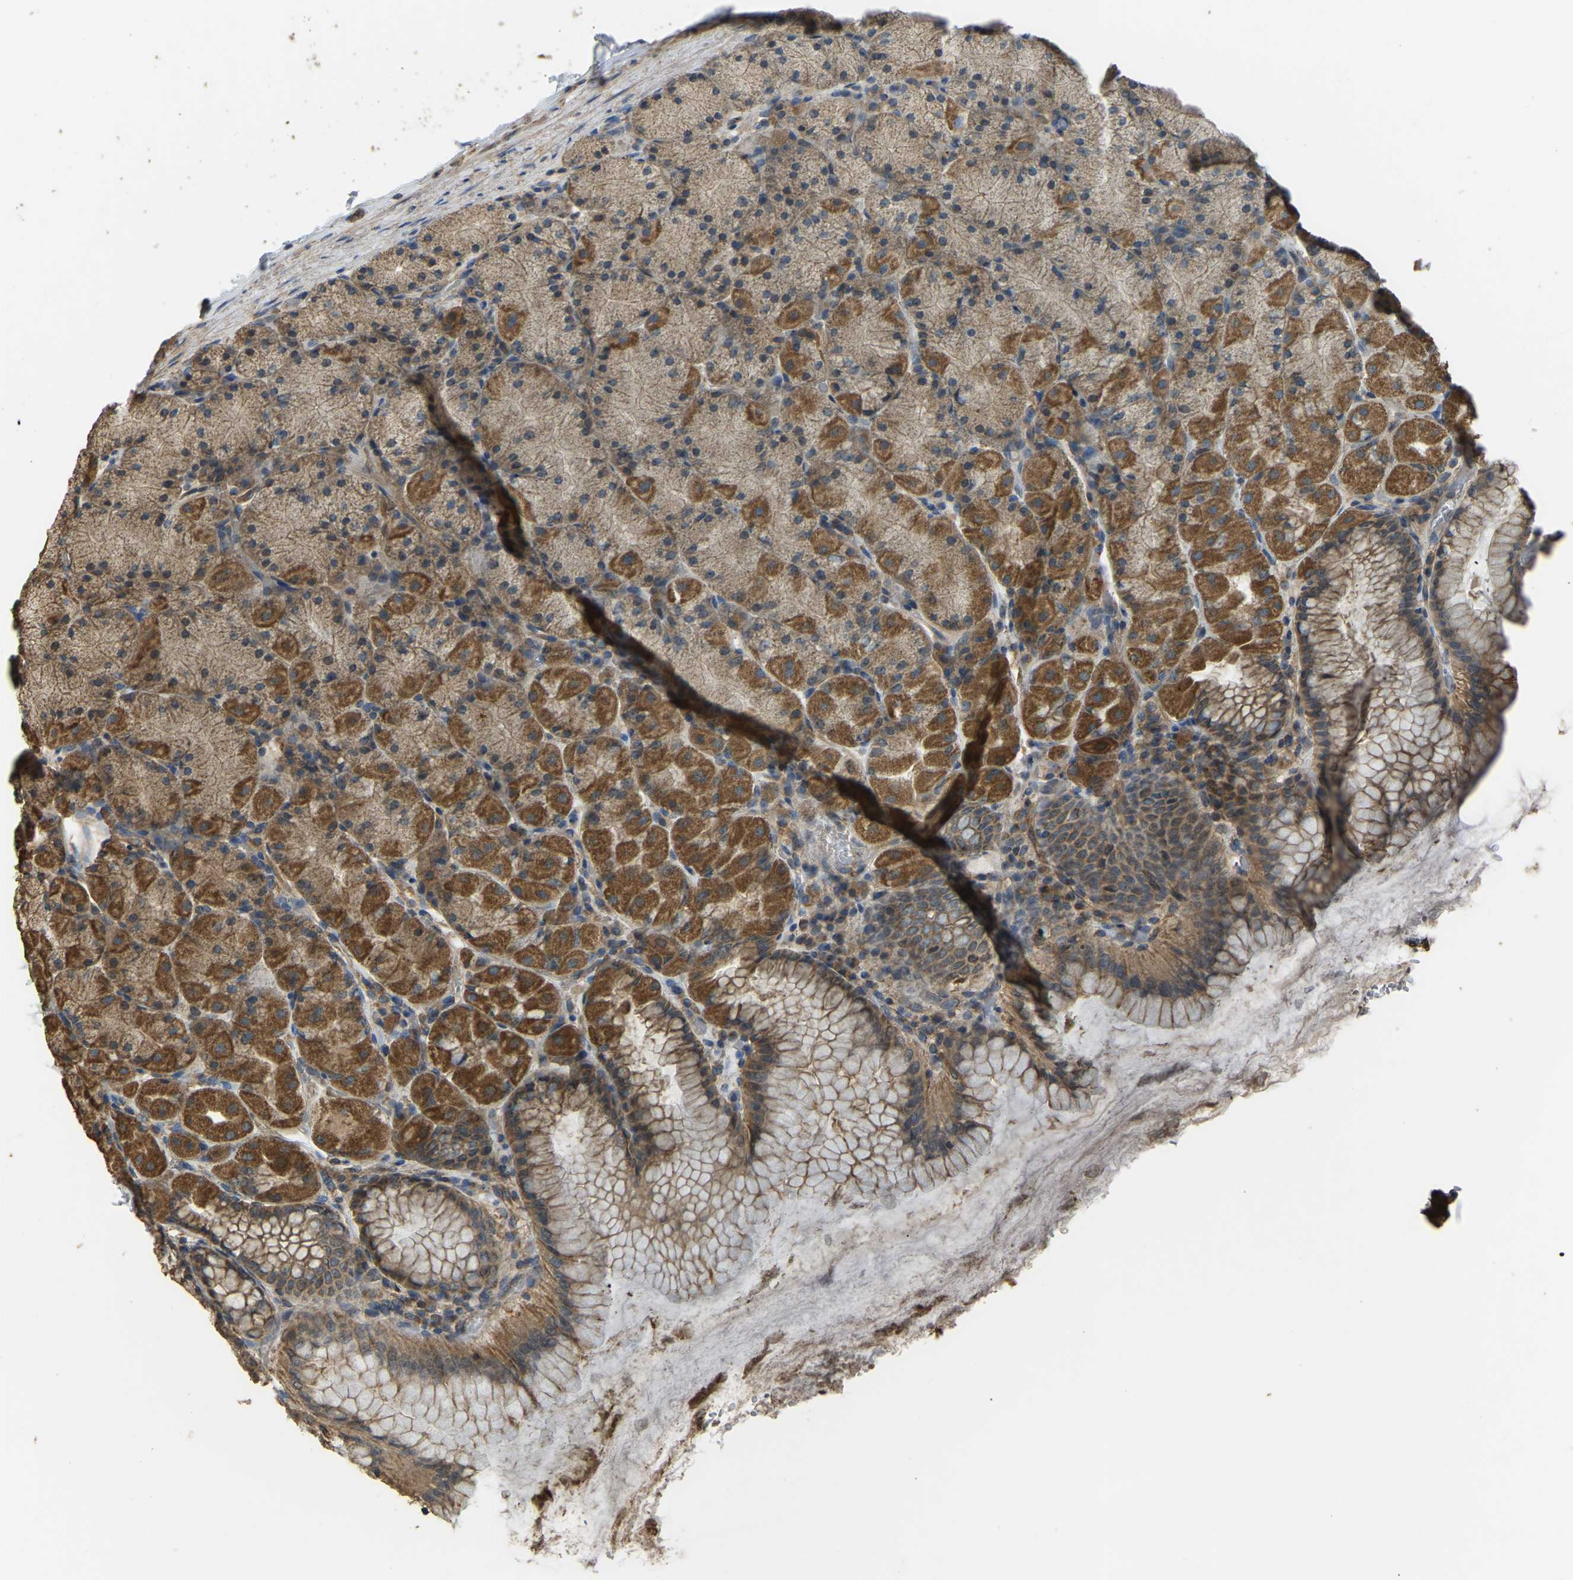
{"staining": {"intensity": "moderate", "quantity": ">75%", "location": "cytoplasmic/membranous"}, "tissue": "stomach", "cell_type": "Glandular cells", "image_type": "normal", "snomed": [{"axis": "morphology", "description": "Normal tissue, NOS"}, {"axis": "topography", "description": "Stomach, upper"}], "caption": "Immunohistochemical staining of unremarkable human stomach exhibits >75% levels of moderate cytoplasmic/membranous protein expression in about >75% of glandular cells.", "gene": "GNG2", "patient": {"sex": "female", "age": 56}}